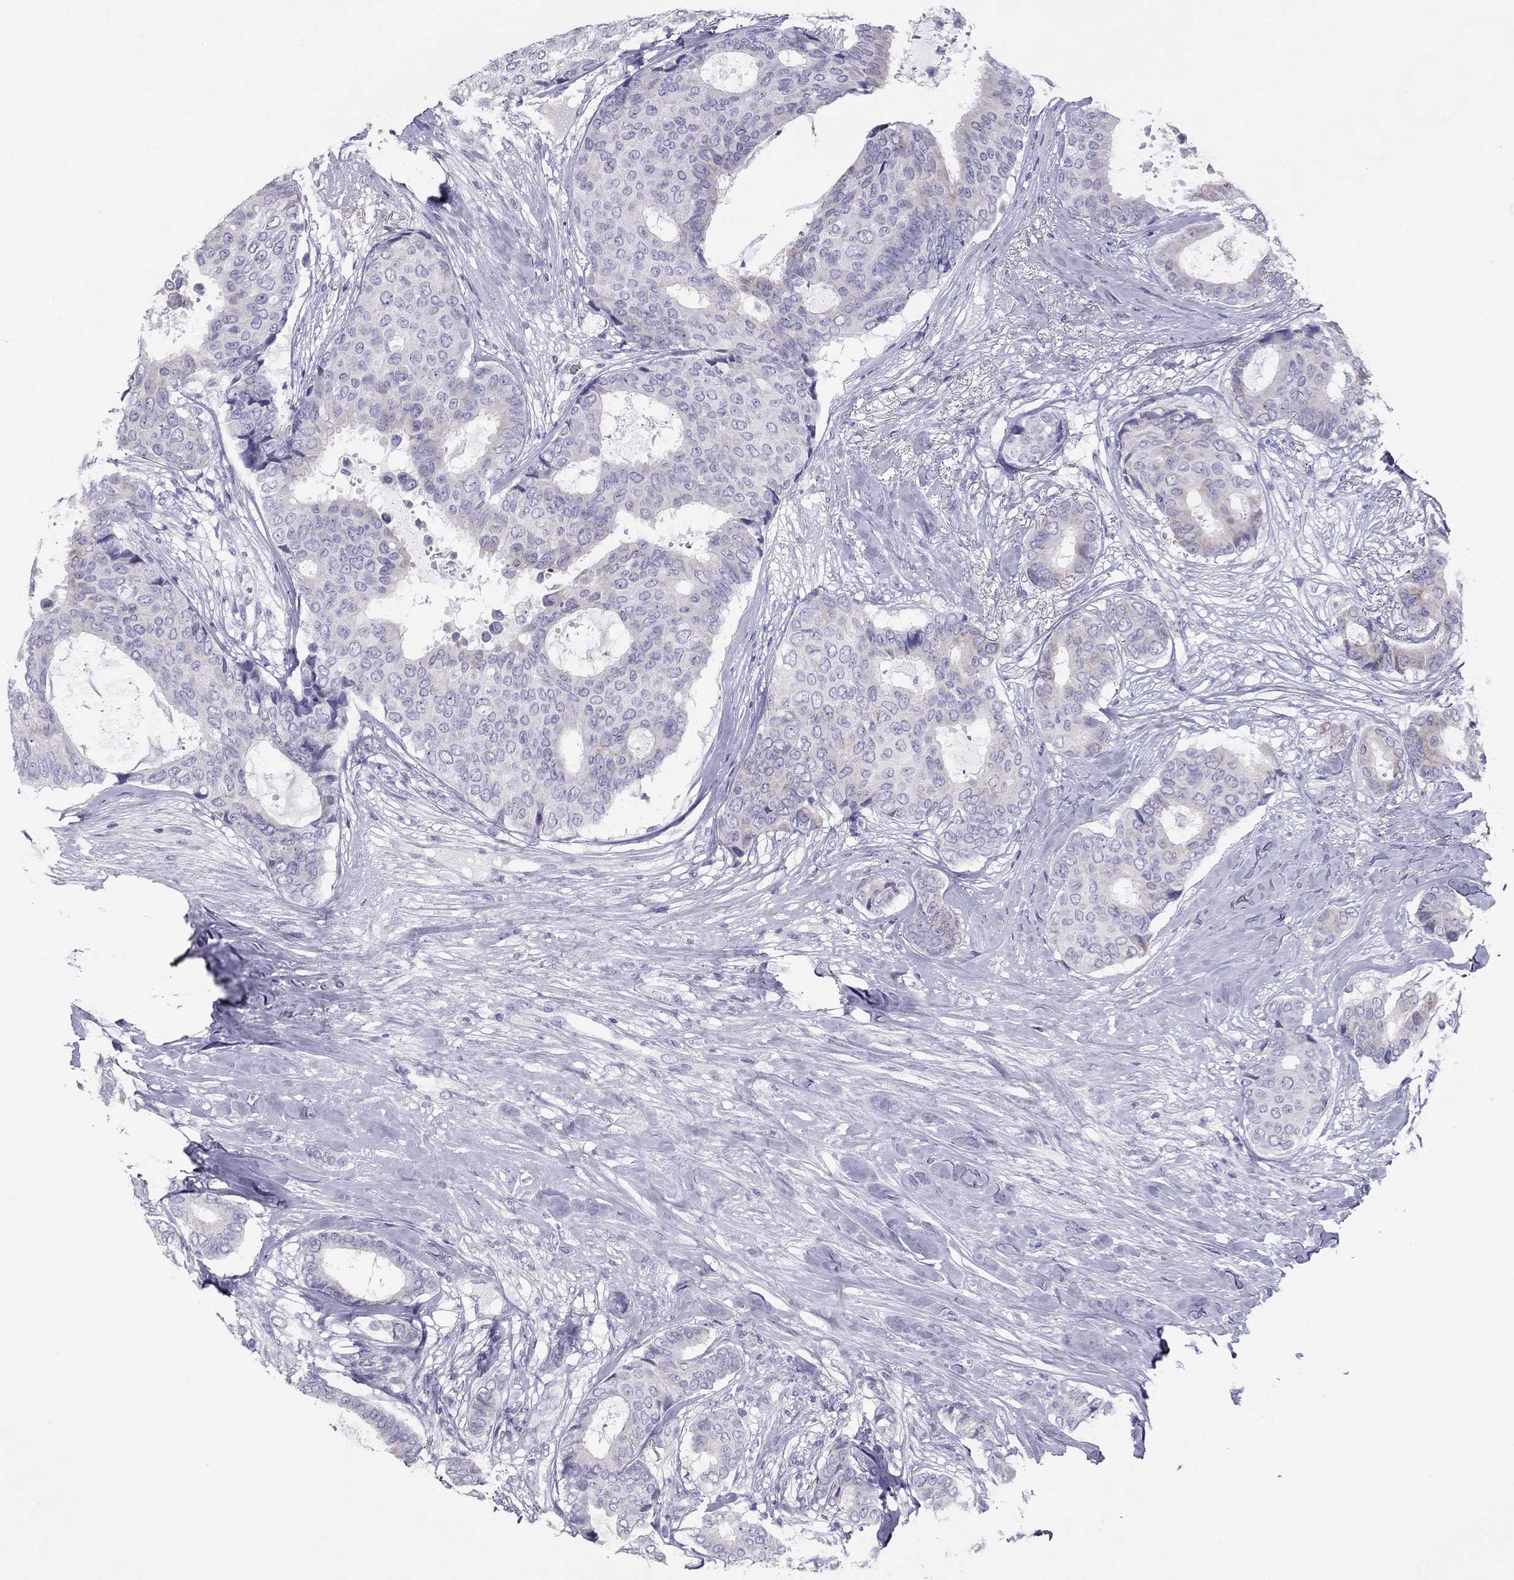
{"staining": {"intensity": "negative", "quantity": "none", "location": "none"}, "tissue": "breast cancer", "cell_type": "Tumor cells", "image_type": "cancer", "snomed": [{"axis": "morphology", "description": "Duct carcinoma"}, {"axis": "topography", "description": "Breast"}], "caption": "IHC of human invasive ductal carcinoma (breast) reveals no expression in tumor cells.", "gene": "MAEL", "patient": {"sex": "female", "age": 75}}